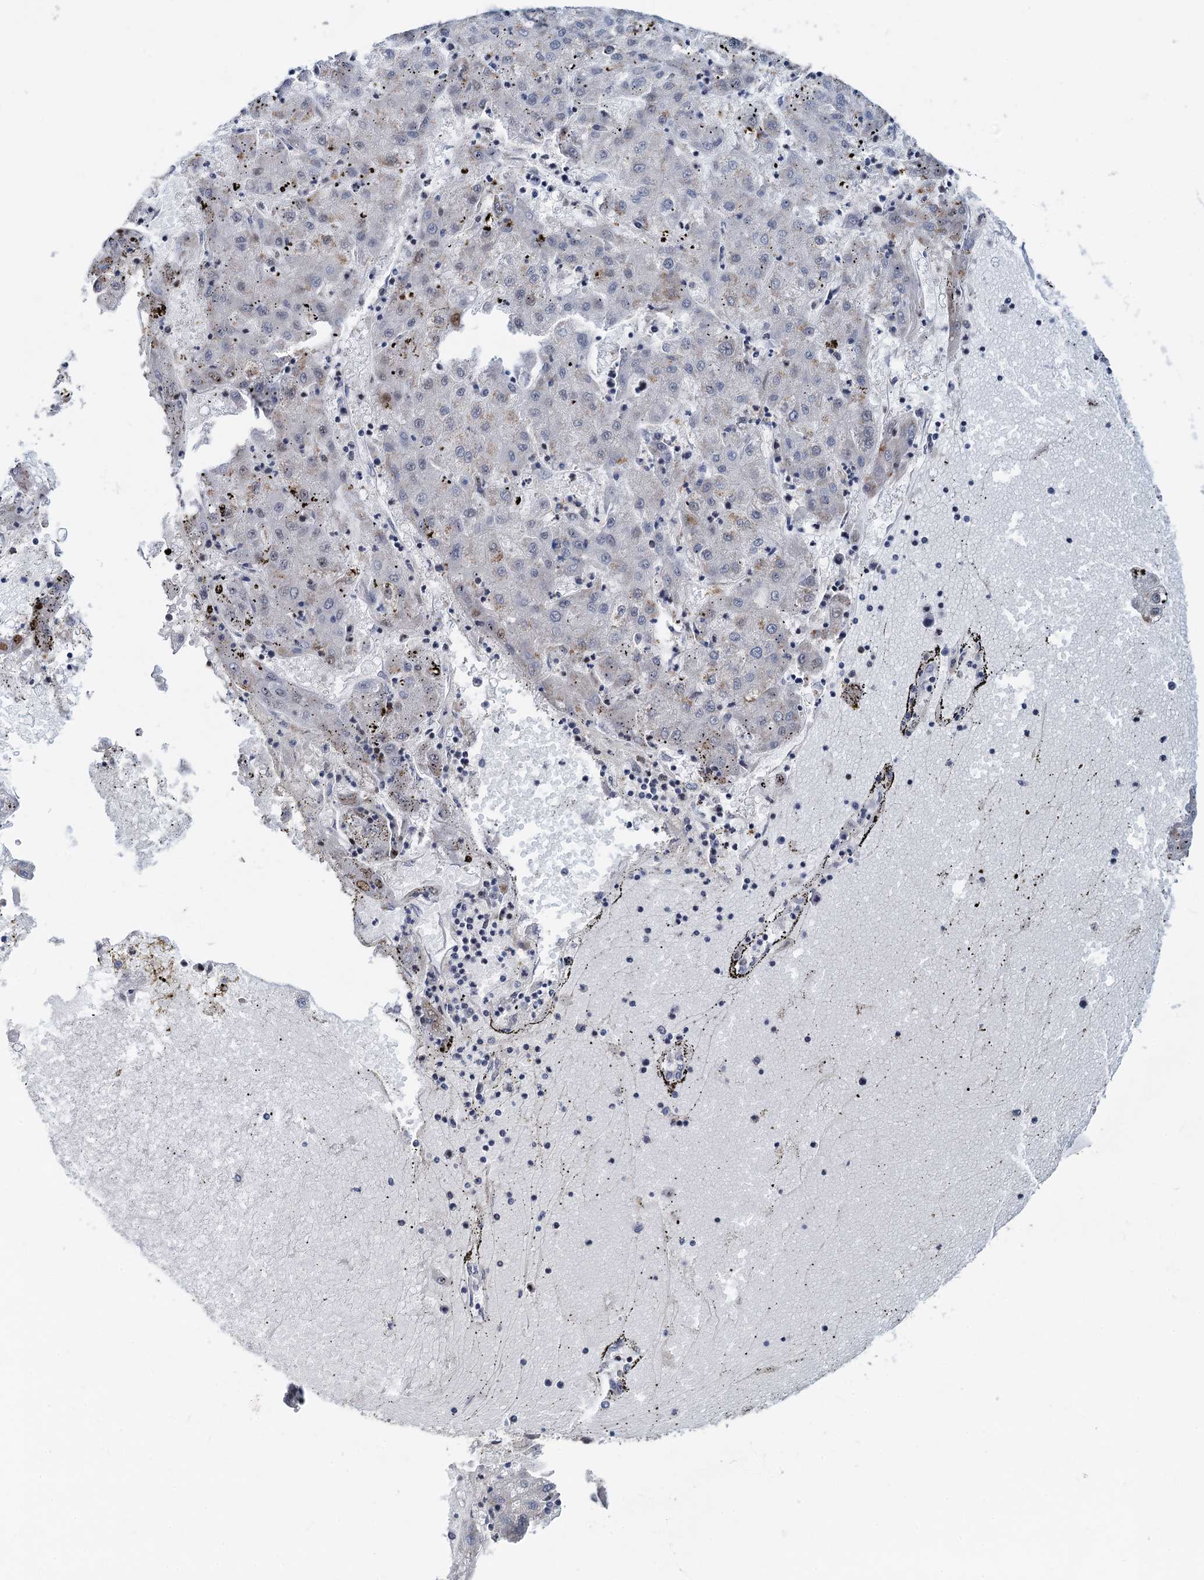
{"staining": {"intensity": "negative", "quantity": "none", "location": "none"}, "tissue": "liver cancer", "cell_type": "Tumor cells", "image_type": "cancer", "snomed": [{"axis": "morphology", "description": "Carcinoma, Hepatocellular, NOS"}, {"axis": "topography", "description": "Liver"}], "caption": "This is an immunohistochemistry (IHC) micrograph of liver hepatocellular carcinoma. There is no positivity in tumor cells.", "gene": "RBM26", "patient": {"sex": "male", "age": 72}}